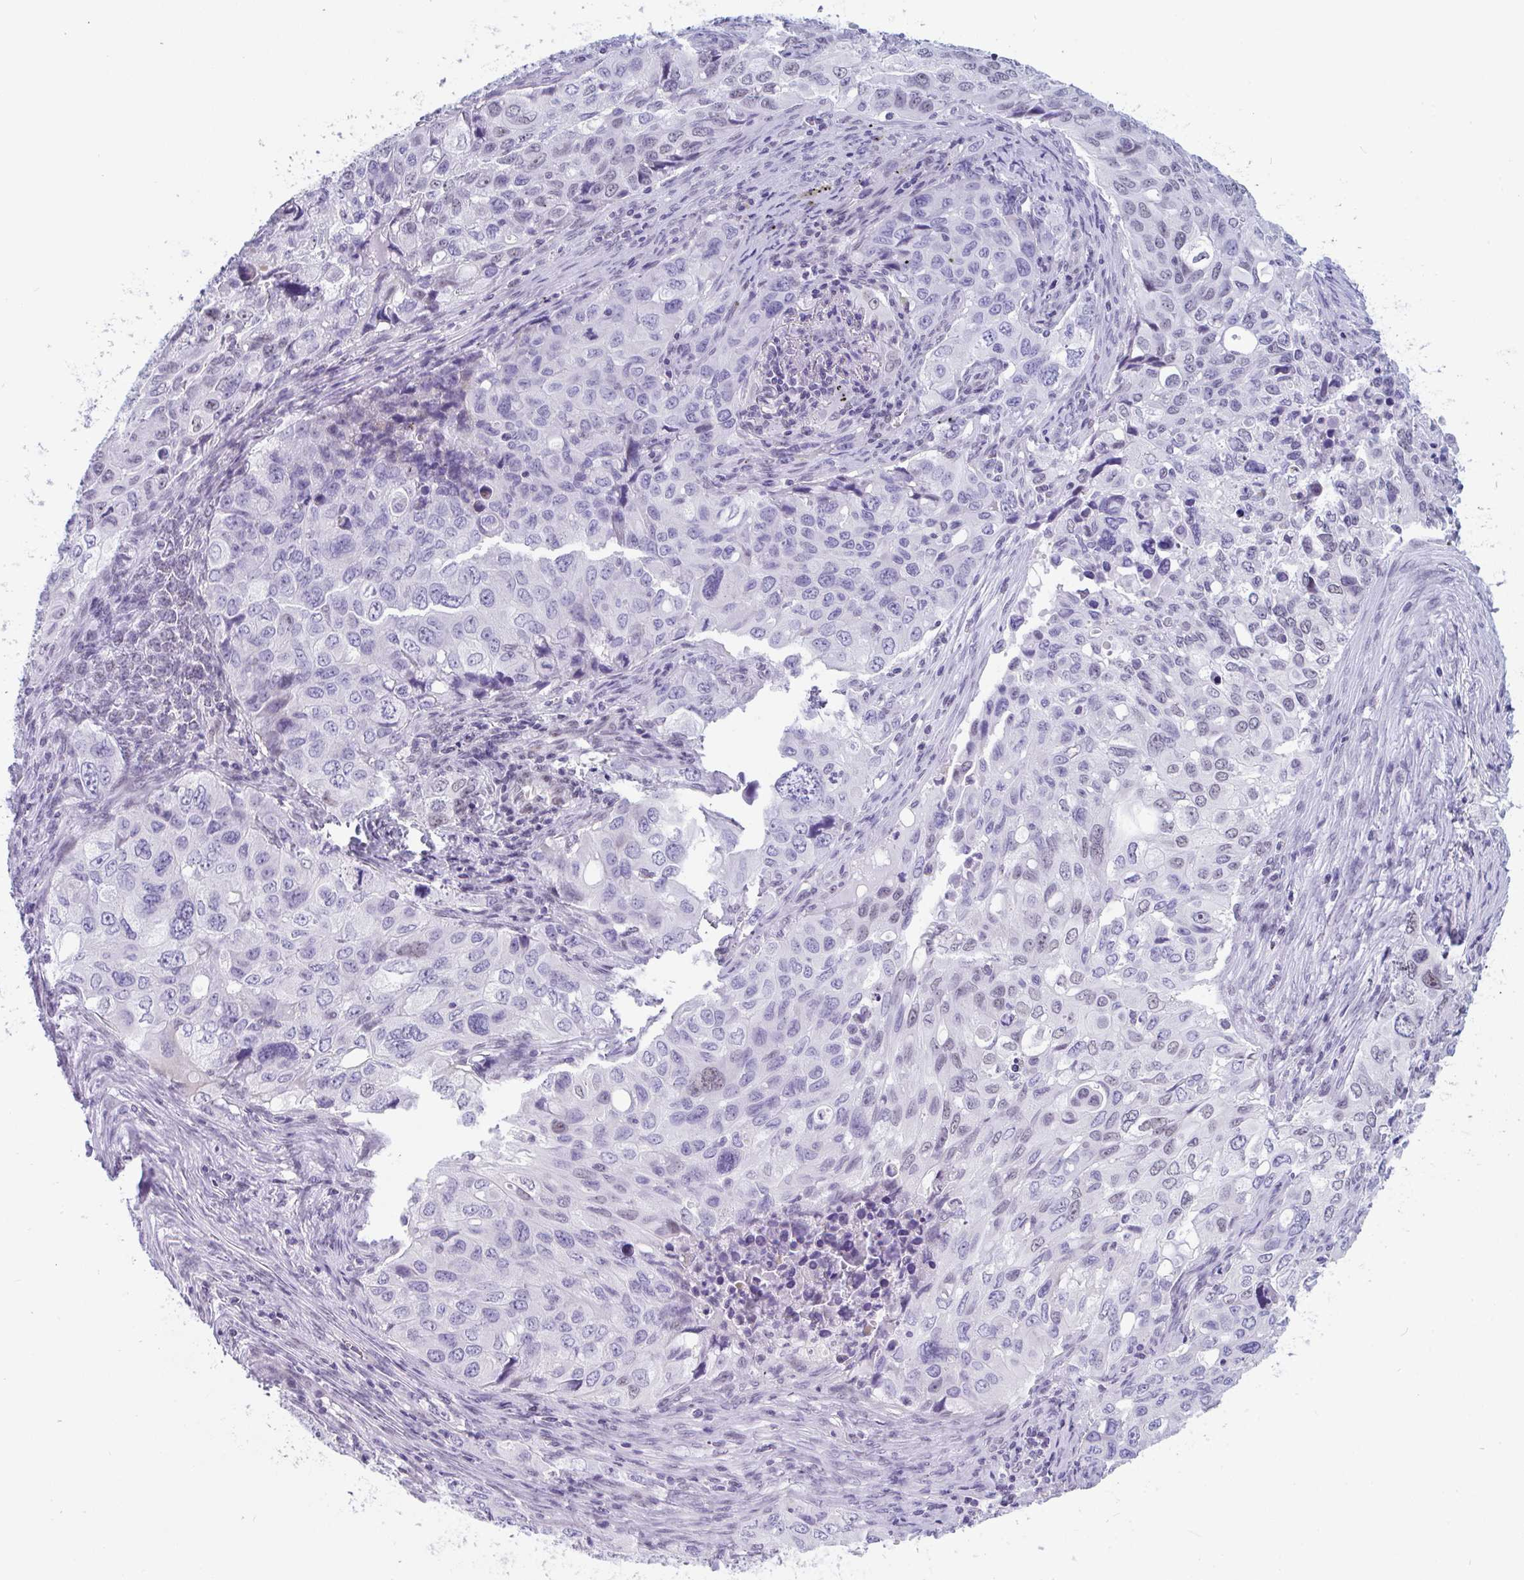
{"staining": {"intensity": "negative", "quantity": "none", "location": "none"}, "tissue": "lung cancer", "cell_type": "Tumor cells", "image_type": "cancer", "snomed": [{"axis": "morphology", "description": "Adenocarcinoma, NOS"}, {"axis": "morphology", "description": "Adenocarcinoma, metastatic, NOS"}, {"axis": "topography", "description": "Lymph node"}, {"axis": "topography", "description": "Lung"}], "caption": "Immunohistochemistry (IHC) micrograph of neoplastic tissue: lung adenocarcinoma stained with DAB (3,3'-diaminobenzidine) shows no significant protein expression in tumor cells. (DAB immunohistochemistry visualized using brightfield microscopy, high magnification).", "gene": "CDK13", "patient": {"sex": "female", "age": 42}}